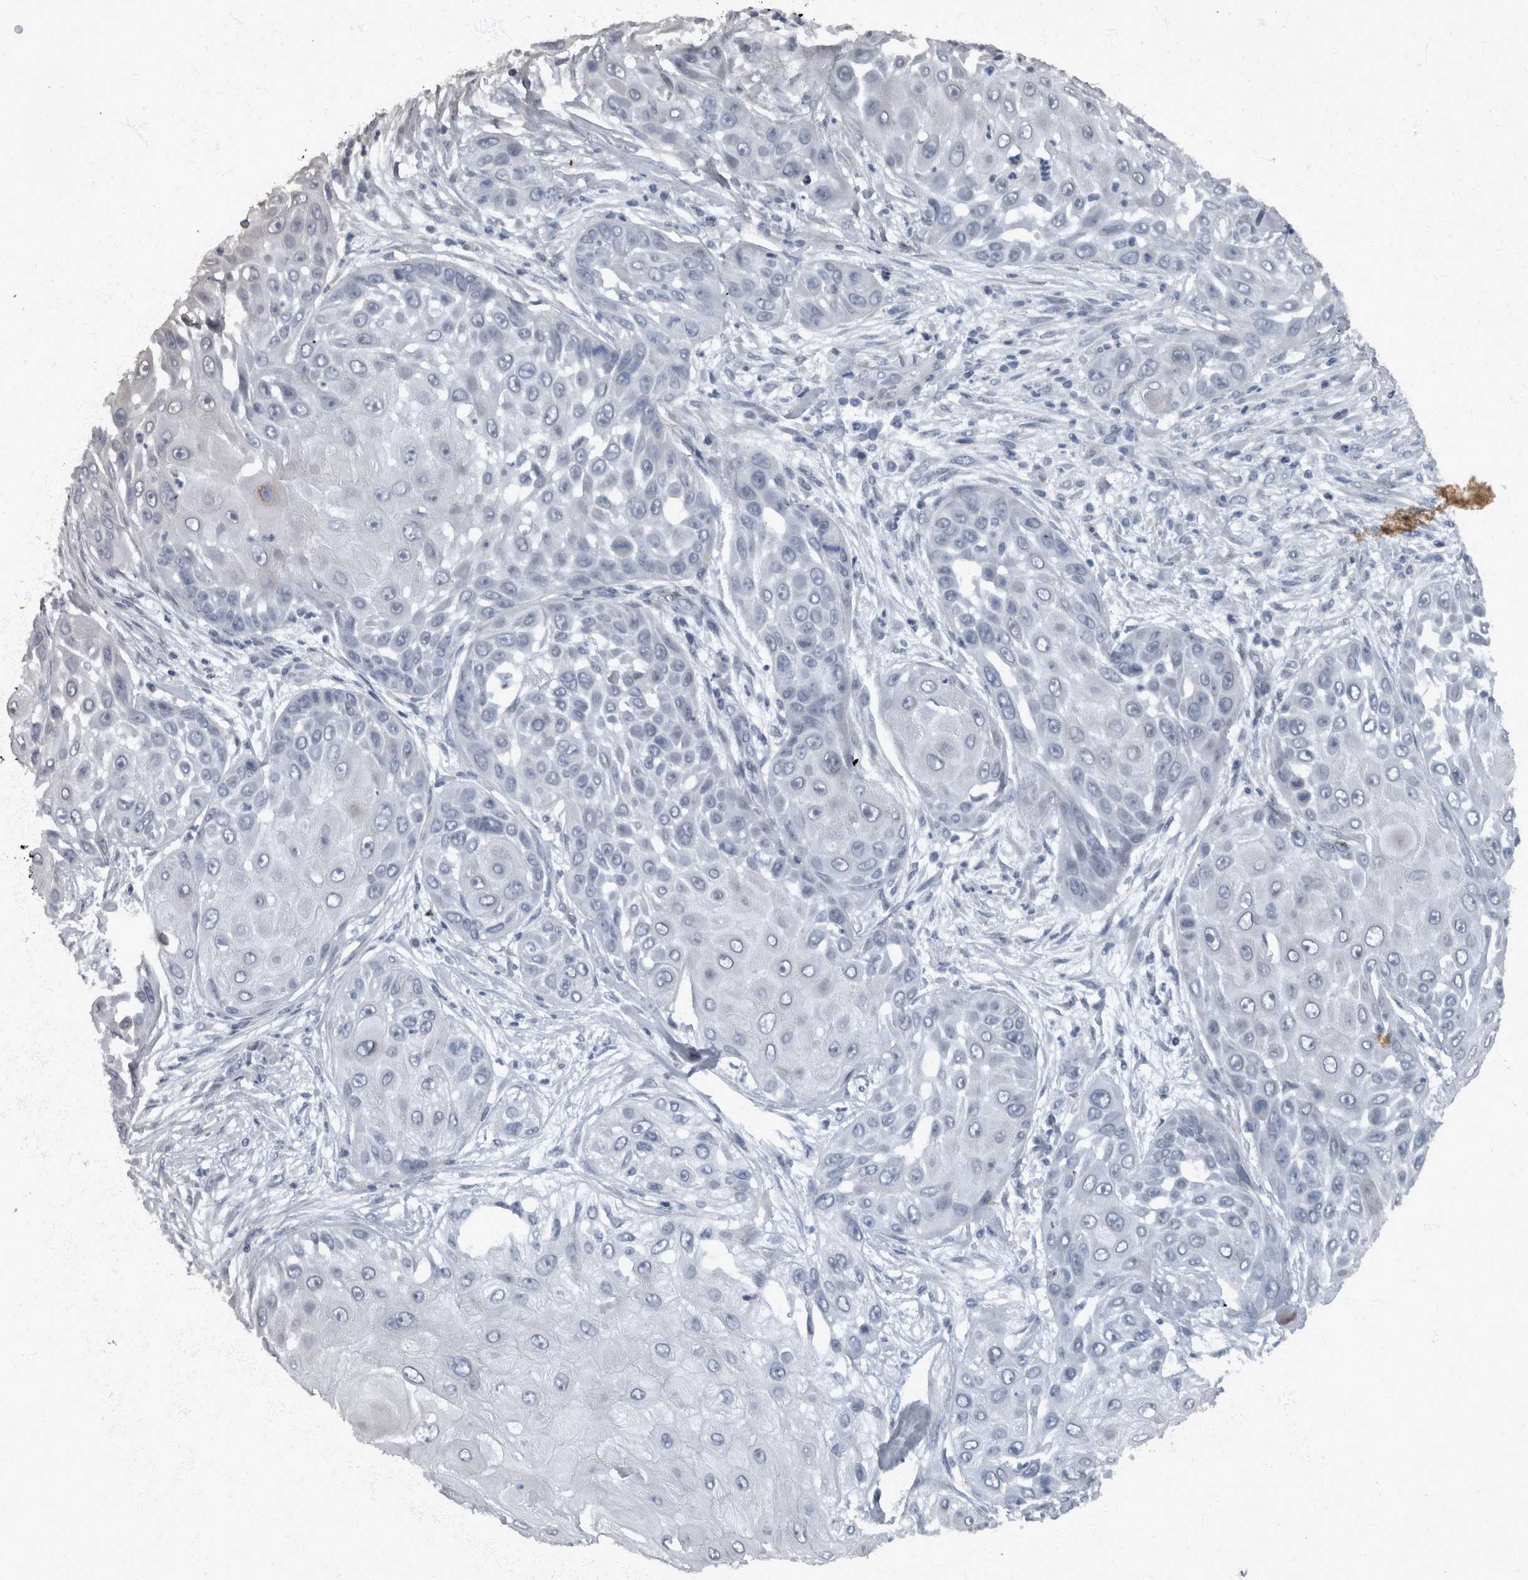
{"staining": {"intensity": "negative", "quantity": "none", "location": "none"}, "tissue": "skin cancer", "cell_type": "Tumor cells", "image_type": "cancer", "snomed": [{"axis": "morphology", "description": "Squamous cell carcinoma, NOS"}, {"axis": "topography", "description": "Skin"}], "caption": "This is an IHC photomicrograph of human squamous cell carcinoma (skin). There is no staining in tumor cells.", "gene": "WDR33", "patient": {"sex": "female", "age": 44}}